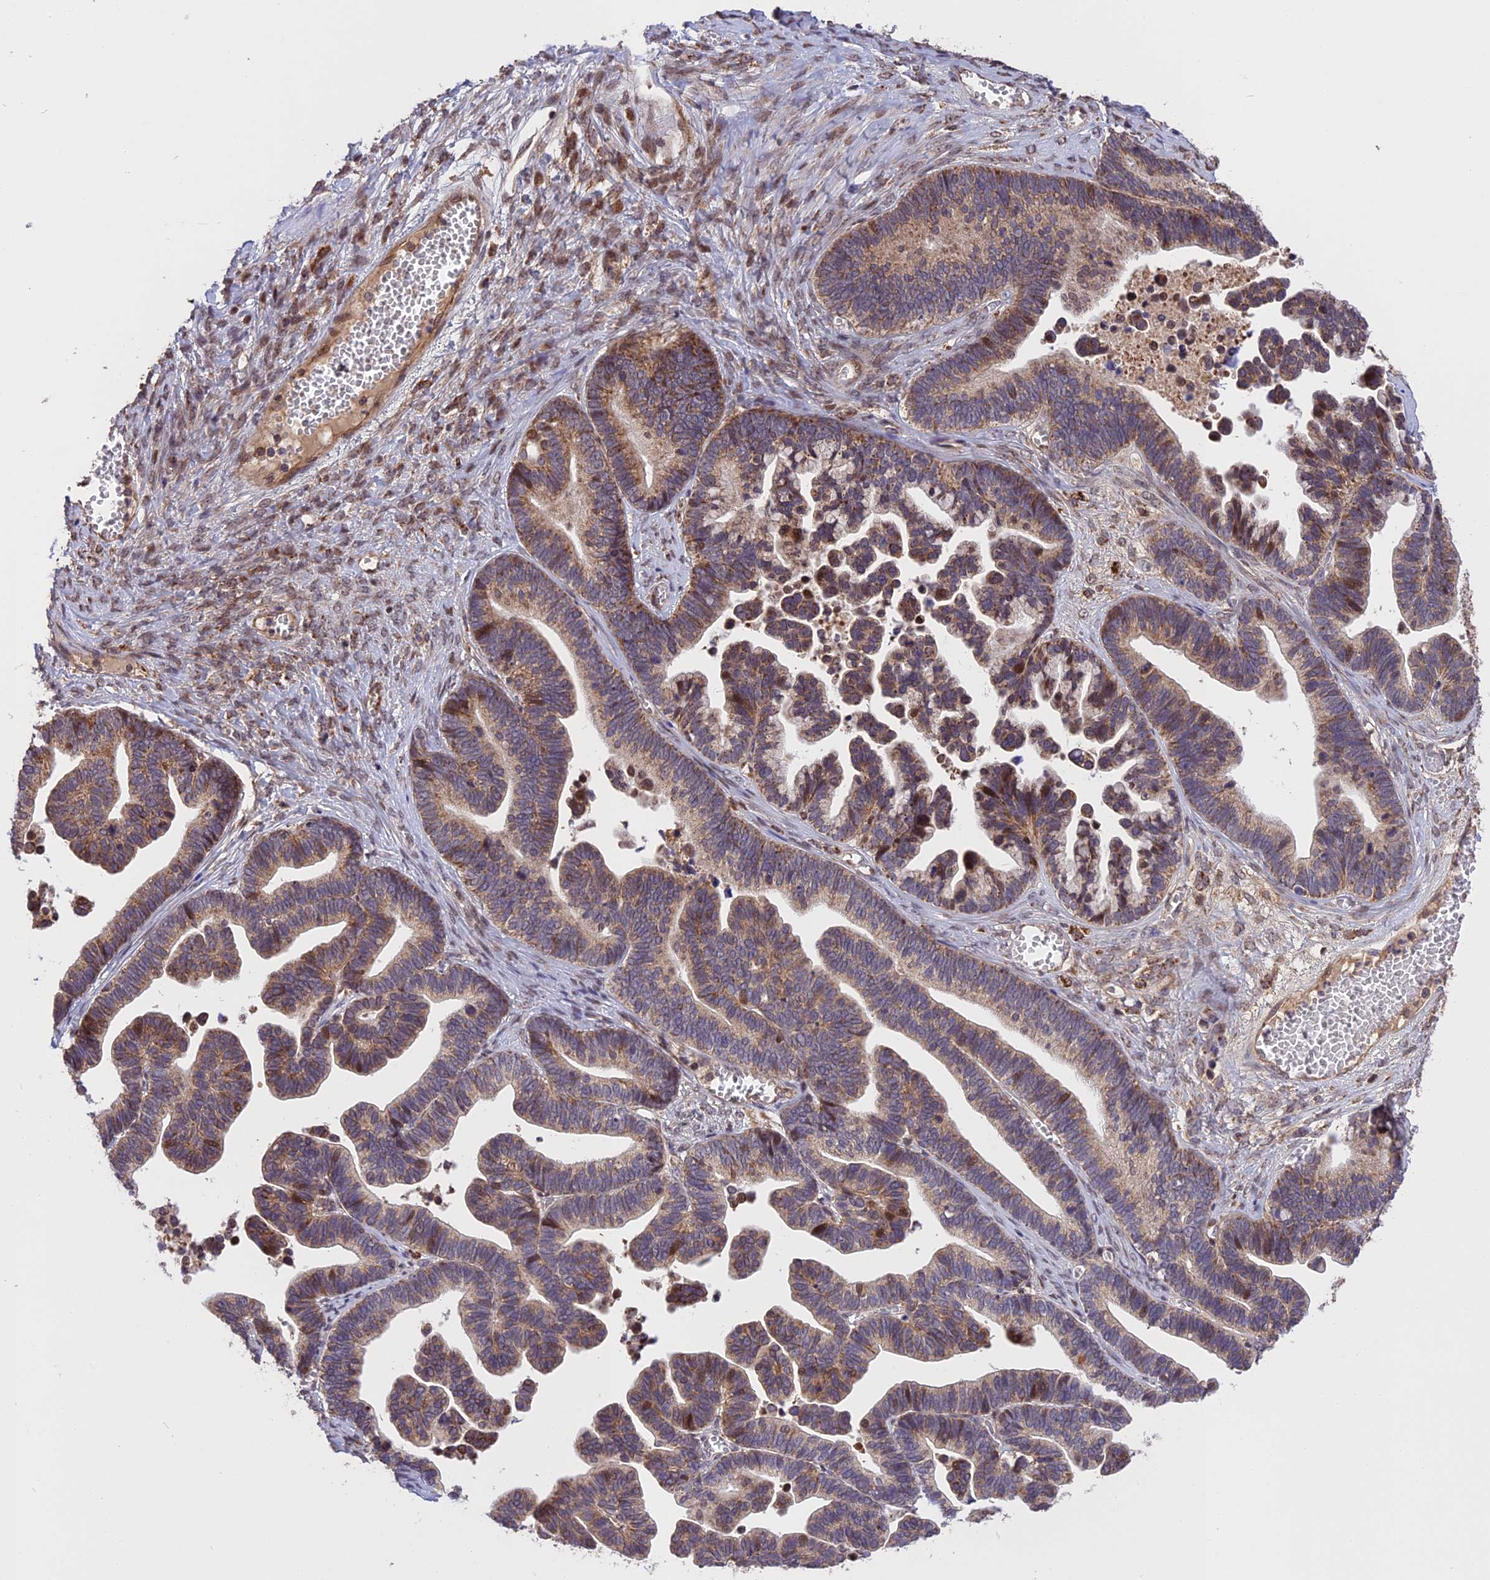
{"staining": {"intensity": "moderate", "quantity": ">75%", "location": "cytoplasmic/membranous,nuclear"}, "tissue": "ovarian cancer", "cell_type": "Tumor cells", "image_type": "cancer", "snomed": [{"axis": "morphology", "description": "Cystadenocarcinoma, serous, NOS"}, {"axis": "topography", "description": "Ovary"}], "caption": "Ovarian cancer (serous cystadenocarcinoma) tissue displays moderate cytoplasmic/membranous and nuclear expression in approximately >75% of tumor cells, visualized by immunohistochemistry. (IHC, brightfield microscopy, high magnification).", "gene": "RERGL", "patient": {"sex": "female", "age": 56}}